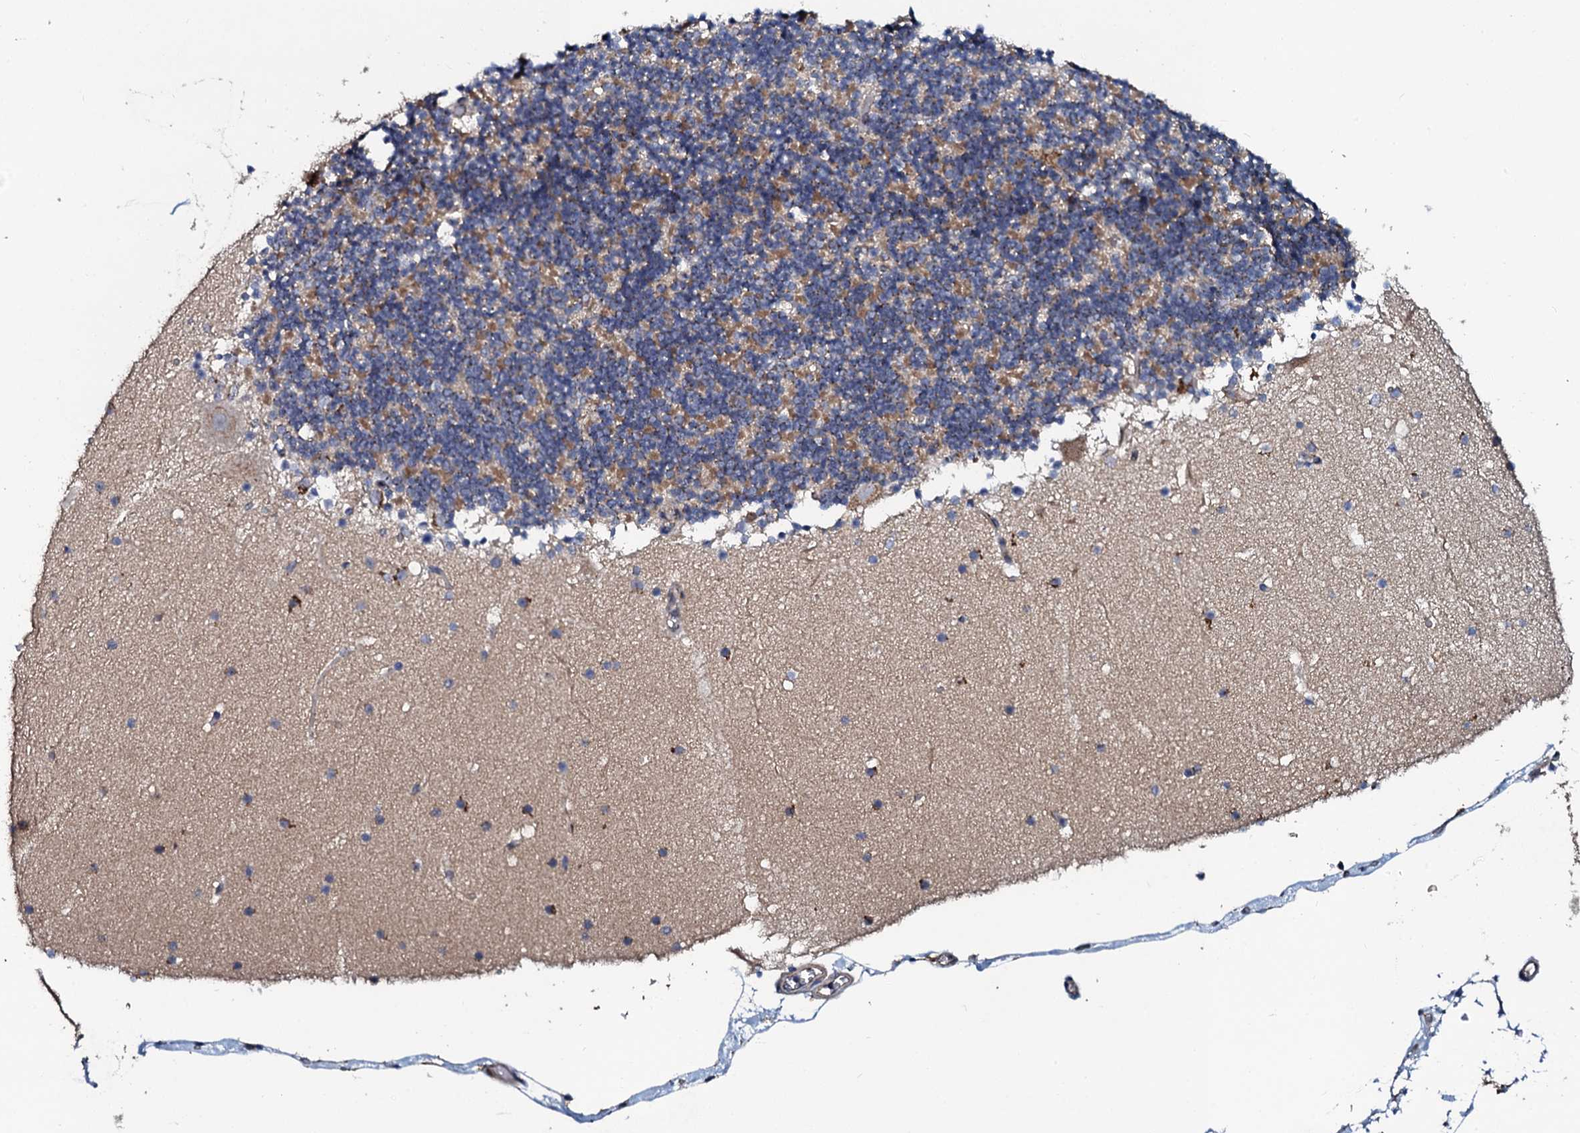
{"staining": {"intensity": "moderate", "quantity": "25%-75%", "location": "cytoplasmic/membranous"}, "tissue": "cerebellum", "cell_type": "Cells in granular layer", "image_type": "normal", "snomed": [{"axis": "morphology", "description": "Normal tissue, NOS"}, {"axis": "topography", "description": "Cerebellum"}], "caption": "Immunohistochemistry (DAB (3,3'-diaminobenzidine)) staining of benign cerebellum displays moderate cytoplasmic/membranous protein positivity in about 25%-75% of cells in granular layer. Nuclei are stained in blue.", "gene": "GLCE", "patient": {"sex": "male", "age": 57}}